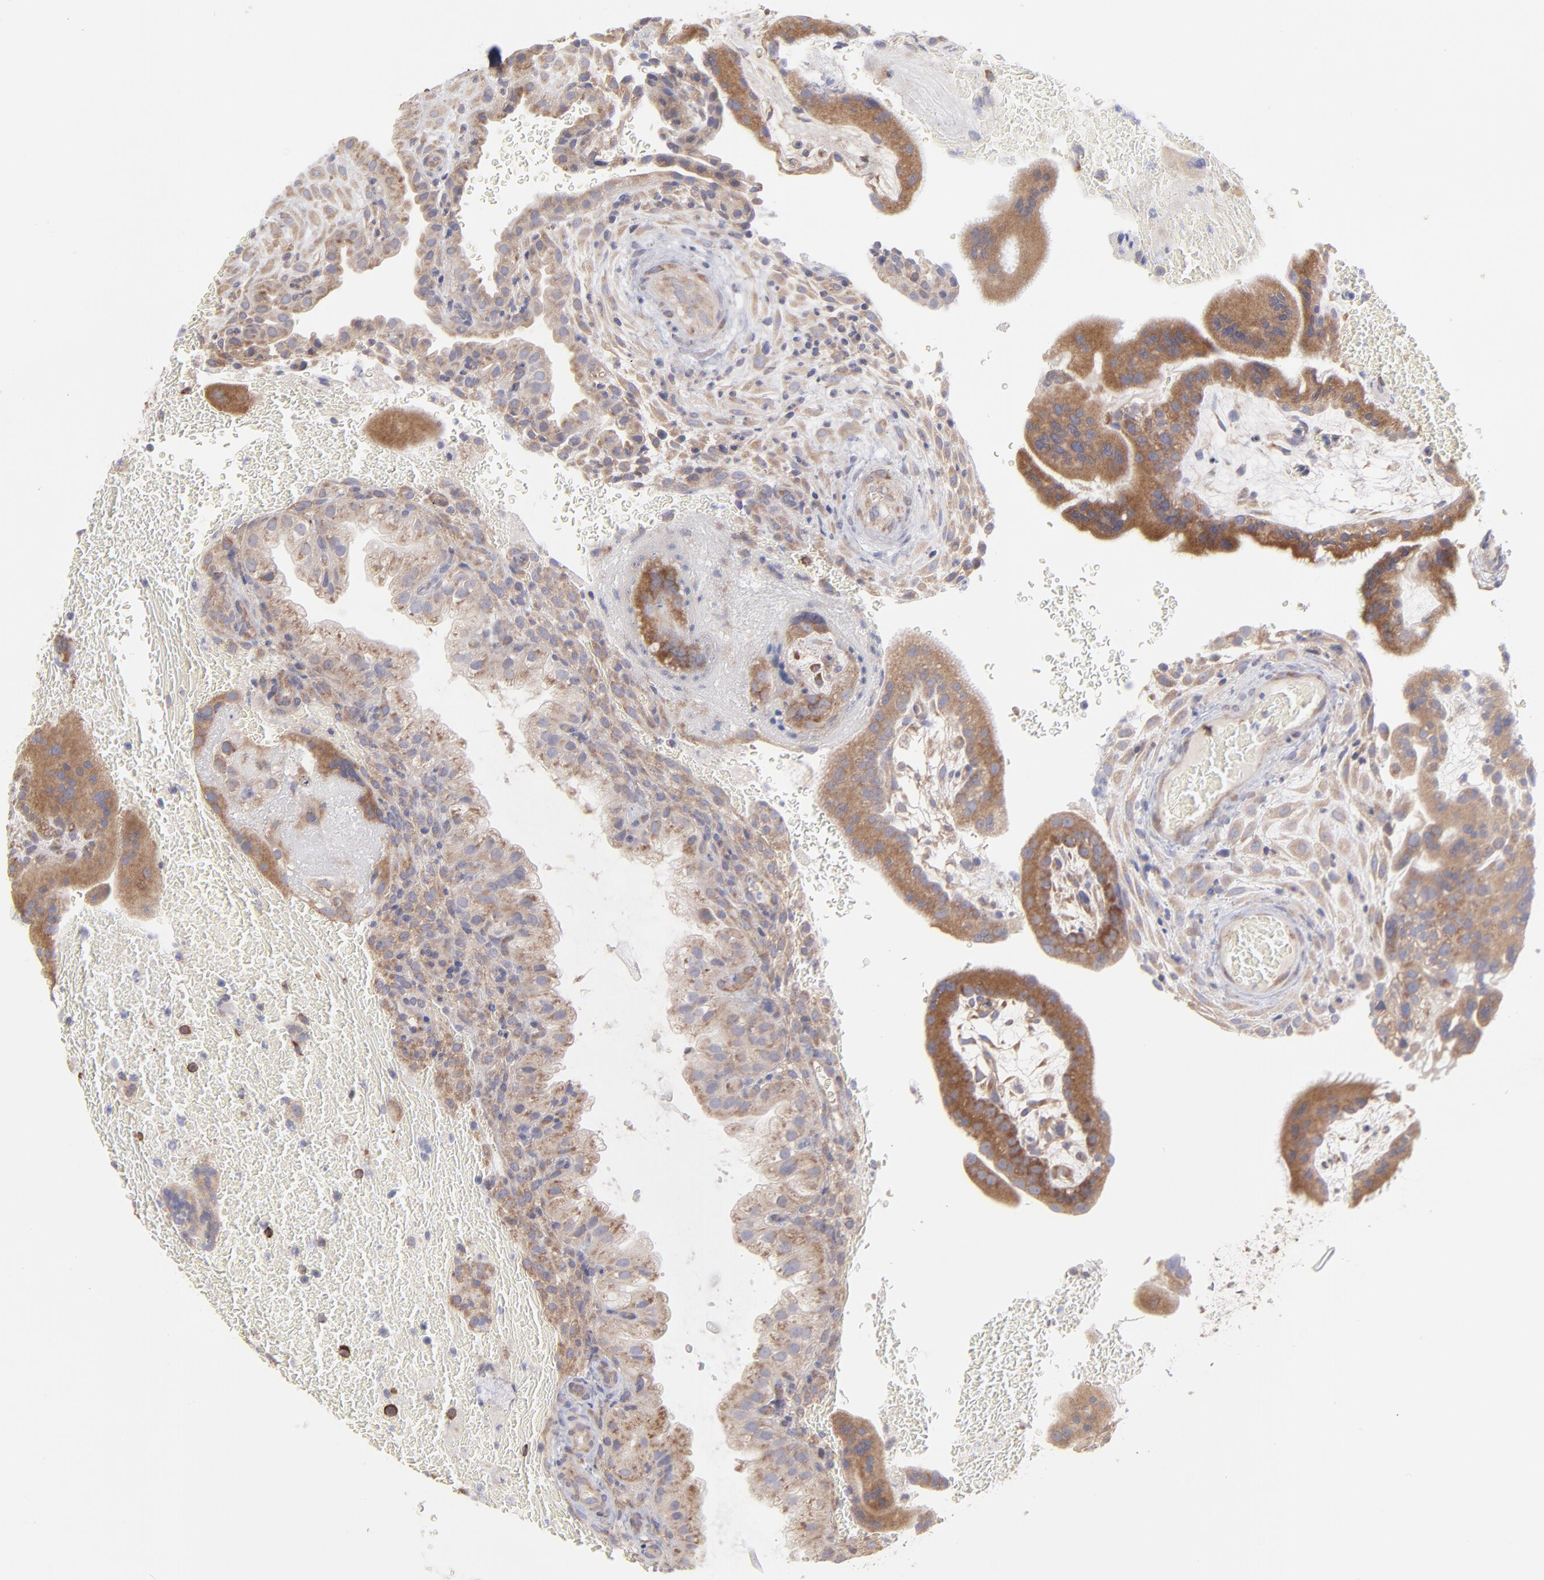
{"staining": {"intensity": "weak", "quantity": "25%-75%", "location": "cytoplasmic/membranous"}, "tissue": "placenta", "cell_type": "Decidual cells", "image_type": "normal", "snomed": [{"axis": "morphology", "description": "Normal tissue, NOS"}, {"axis": "topography", "description": "Placenta"}], "caption": "Protein expression analysis of unremarkable placenta demonstrates weak cytoplasmic/membranous positivity in approximately 25%-75% of decidual cells. (DAB (3,3'-diaminobenzidine) IHC, brown staining for protein, blue staining for nuclei).", "gene": "RPLP0", "patient": {"sex": "female", "age": 19}}